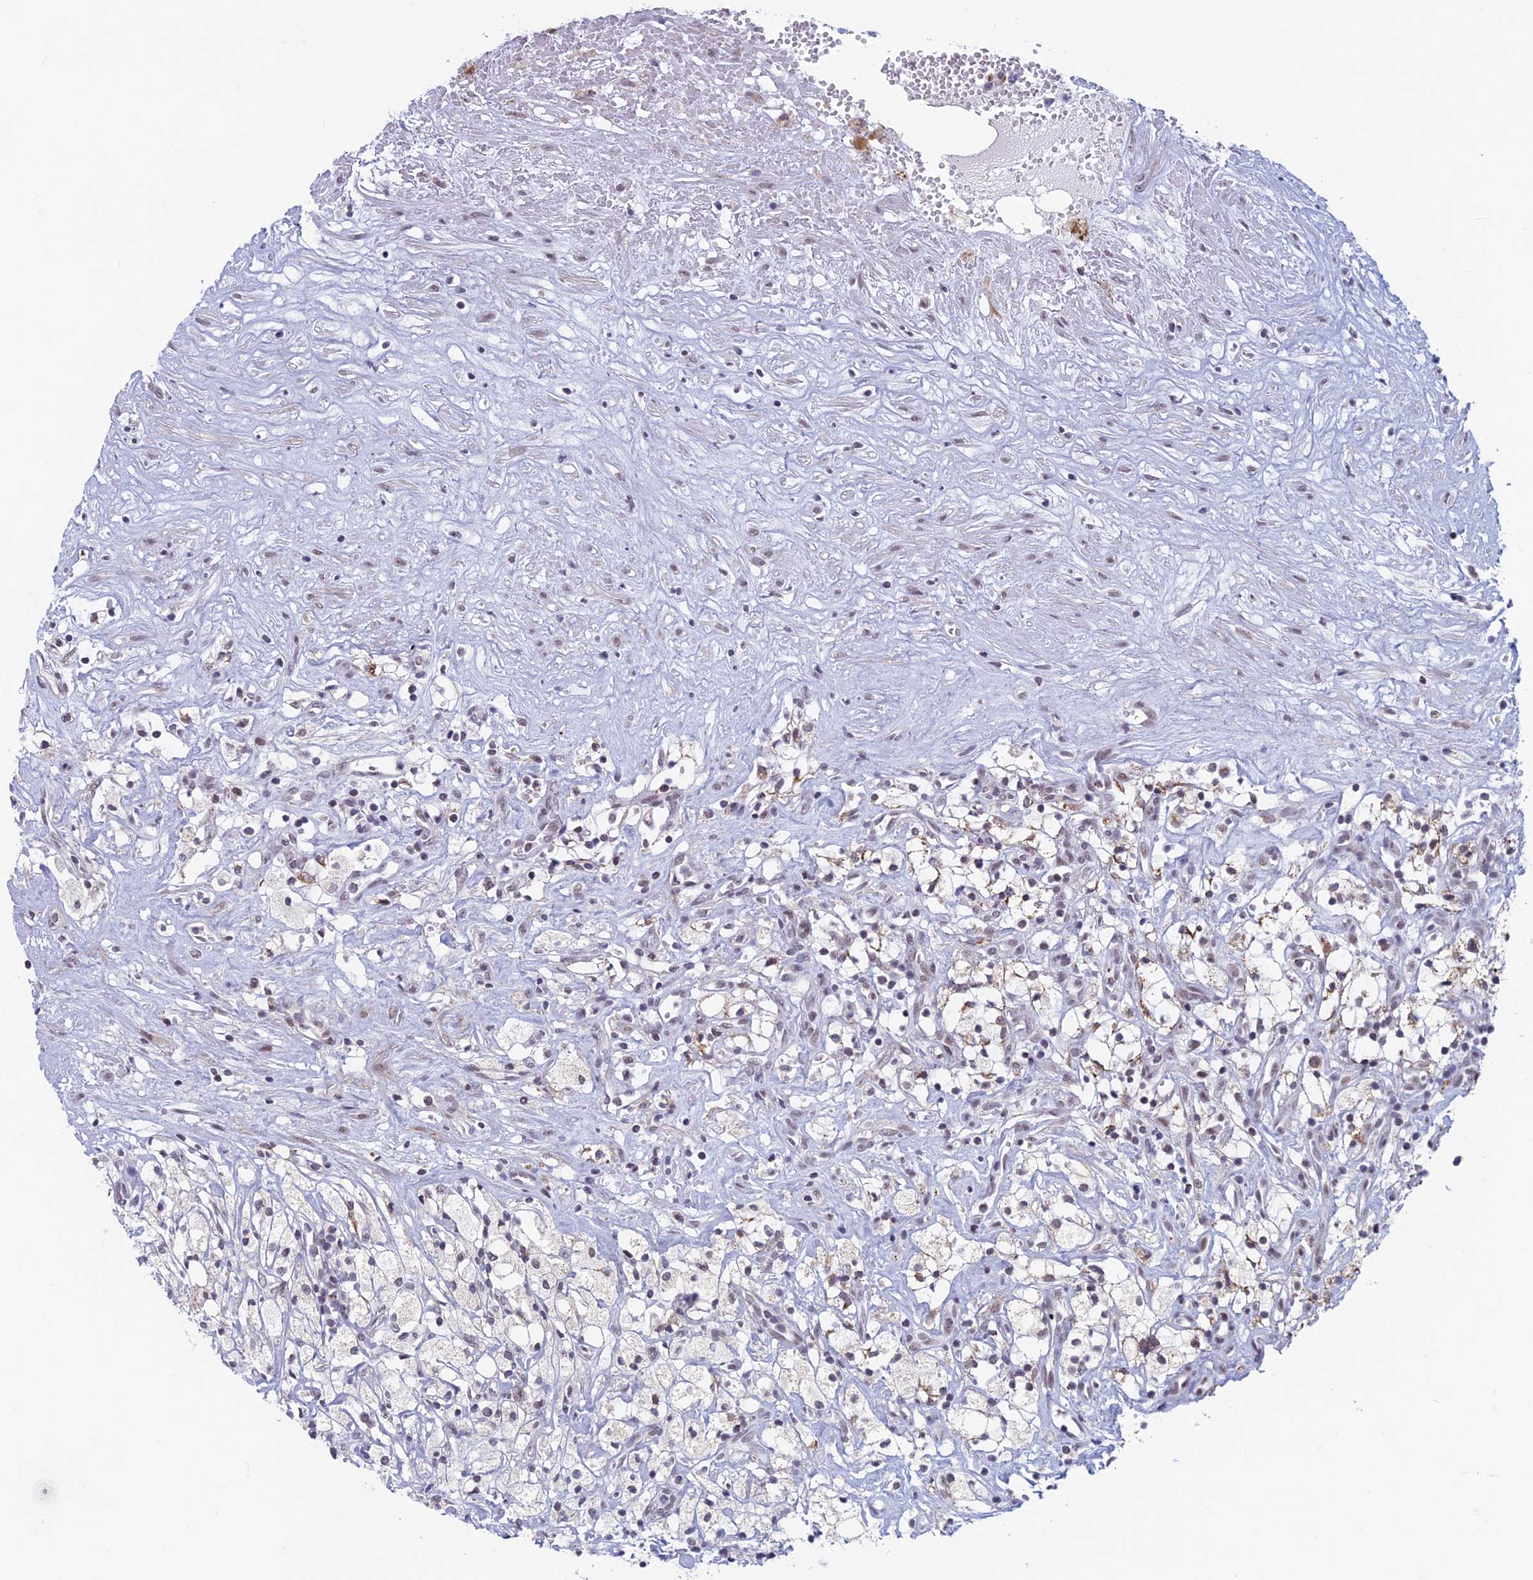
{"staining": {"intensity": "moderate", "quantity": "<25%", "location": "cytoplasmic/membranous"}, "tissue": "renal cancer", "cell_type": "Tumor cells", "image_type": "cancer", "snomed": [{"axis": "morphology", "description": "Adenocarcinoma, NOS"}, {"axis": "topography", "description": "Kidney"}], "caption": "Moderate cytoplasmic/membranous positivity is appreciated in about <25% of tumor cells in renal adenocarcinoma.", "gene": "ASH2L", "patient": {"sex": "male", "age": 59}}